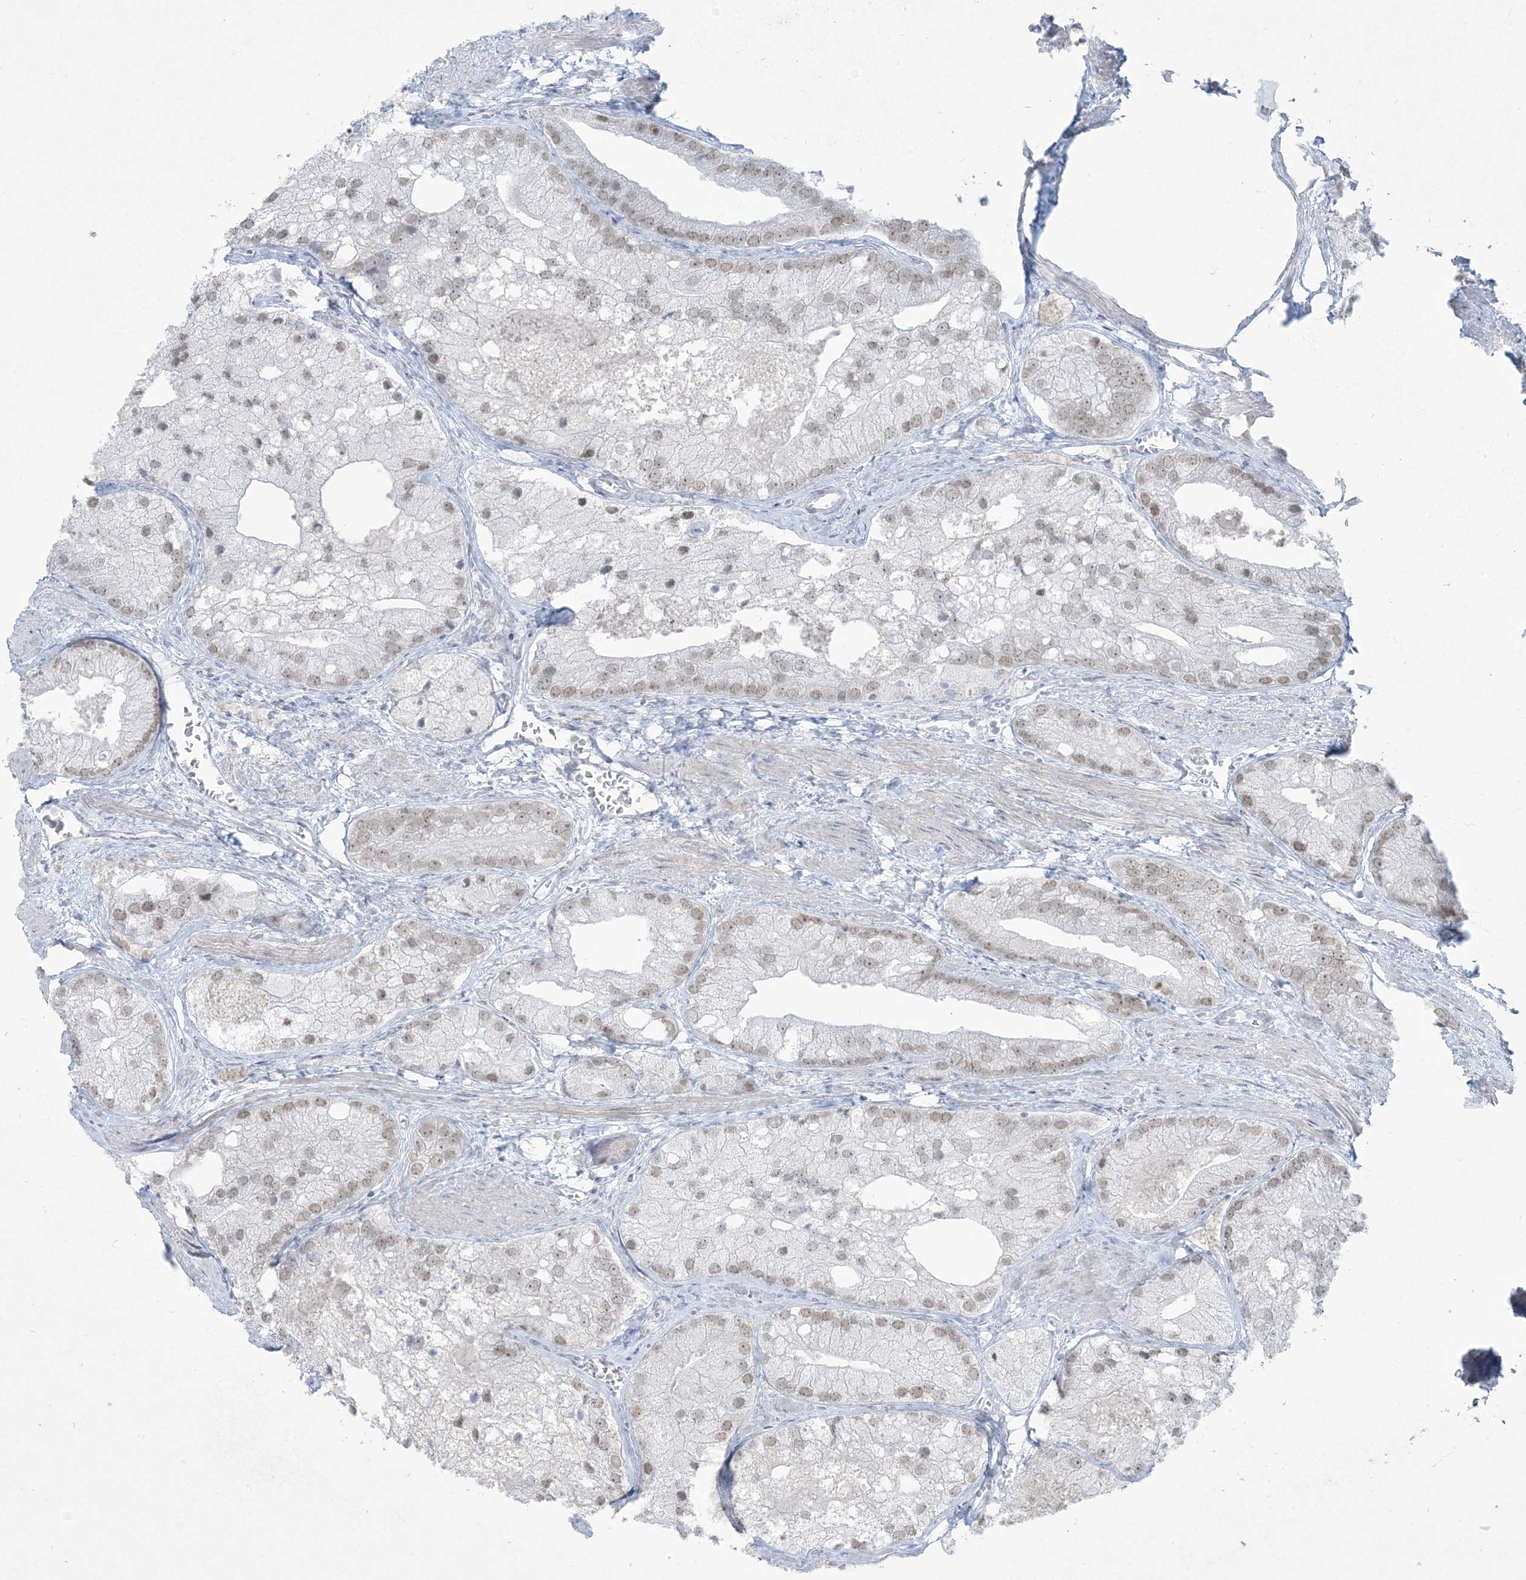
{"staining": {"intensity": "weak", "quantity": ">75%", "location": "nuclear"}, "tissue": "prostate cancer", "cell_type": "Tumor cells", "image_type": "cancer", "snomed": [{"axis": "morphology", "description": "Adenocarcinoma, Low grade"}, {"axis": "topography", "description": "Prostate"}], "caption": "Weak nuclear expression for a protein is present in approximately >75% of tumor cells of prostate cancer (low-grade adenocarcinoma) using immunohistochemistry.", "gene": "HOMEZ", "patient": {"sex": "male", "age": 69}}